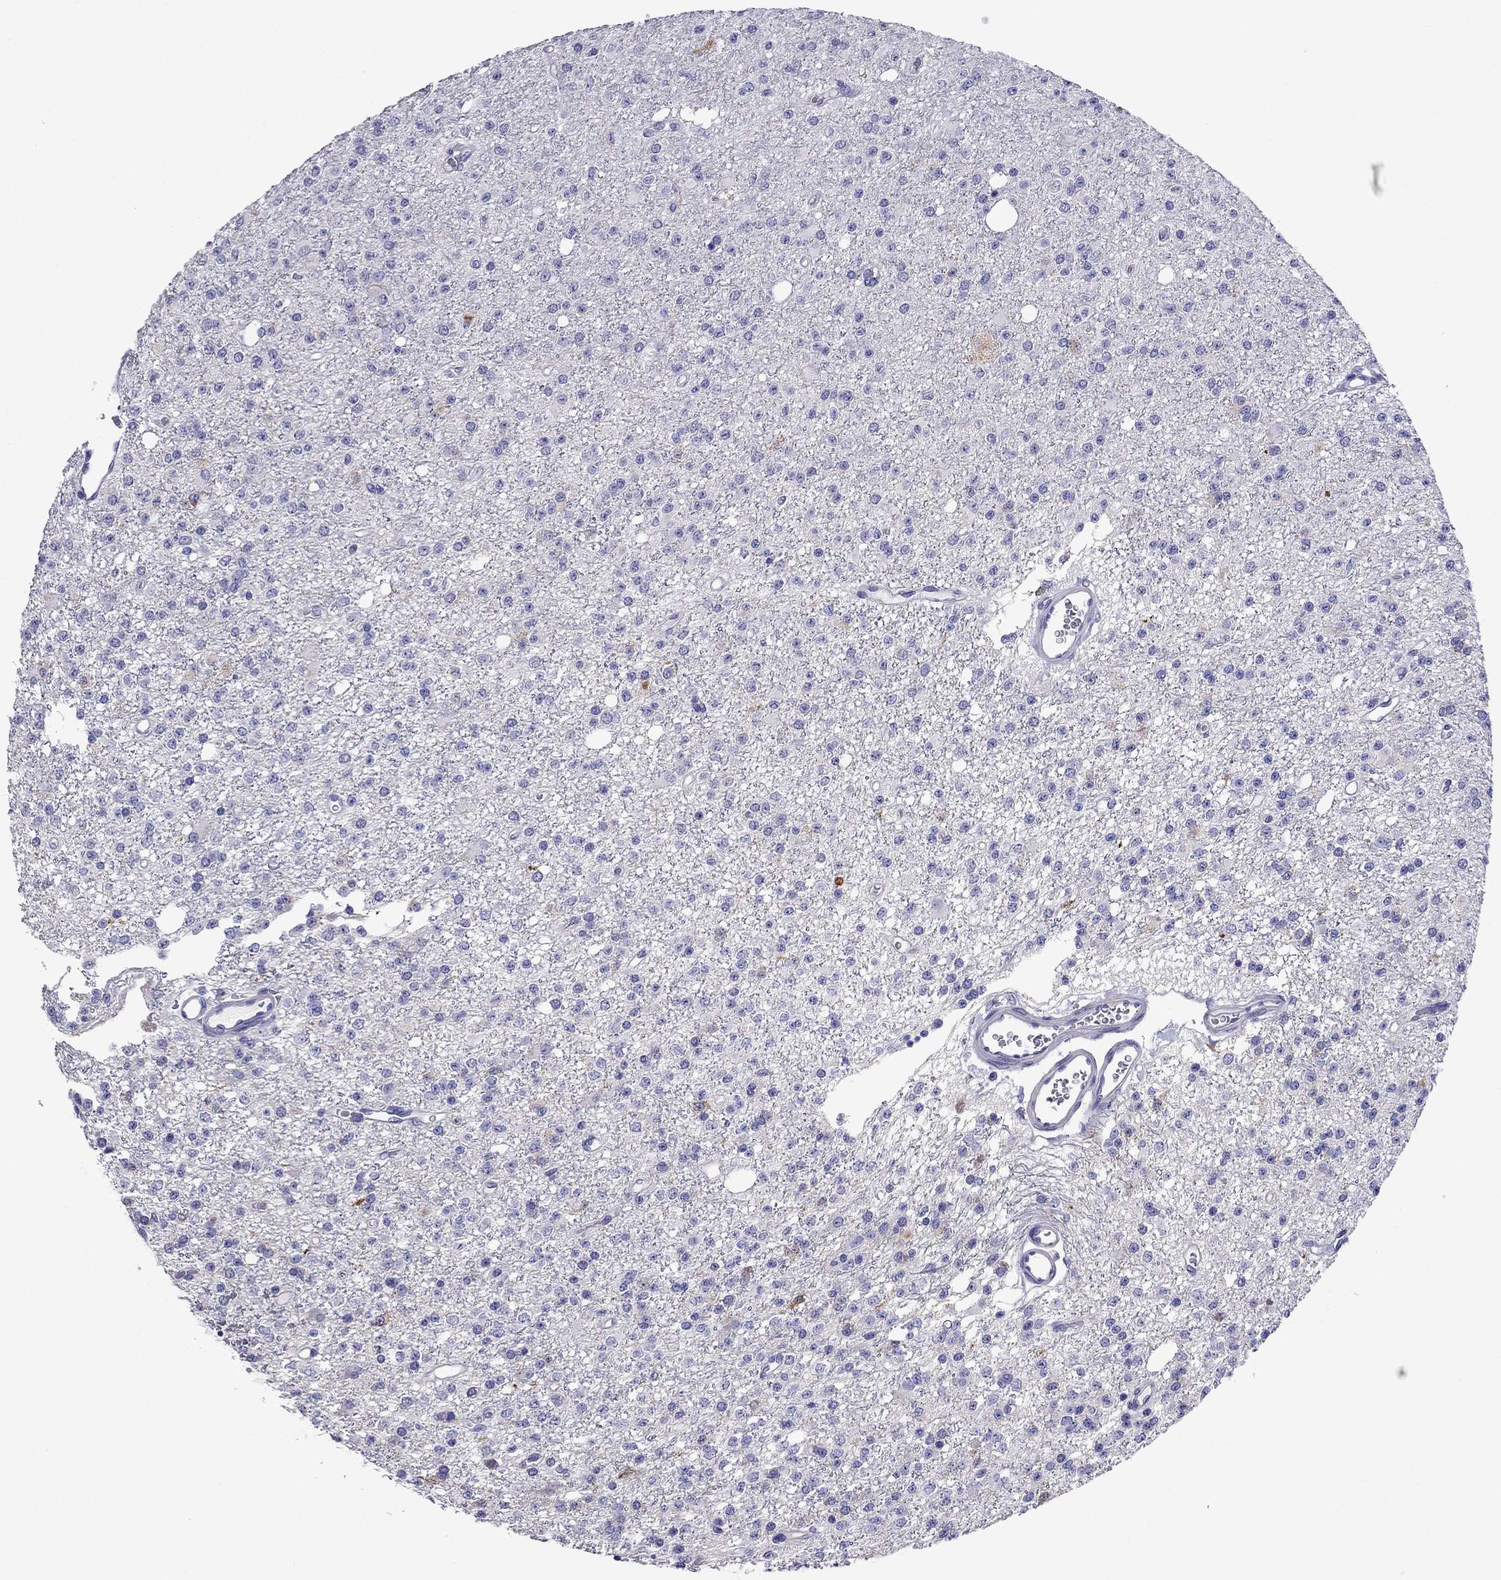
{"staining": {"intensity": "negative", "quantity": "none", "location": "none"}, "tissue": "glioma", "cell_type": "Tumor cells", "image_type": "cancer", "snomed": [{"axis": "morphology", "description": "Glioma, malignant, Low grade"}, {"axis": "topography", "description": "Brain"}], "caption": "This is an immunohistochemistry micrograph of glioma. There is no positivity in tumor cells.", "gene": "SCG2", "patient": {"sex": "female", "age": 45}}